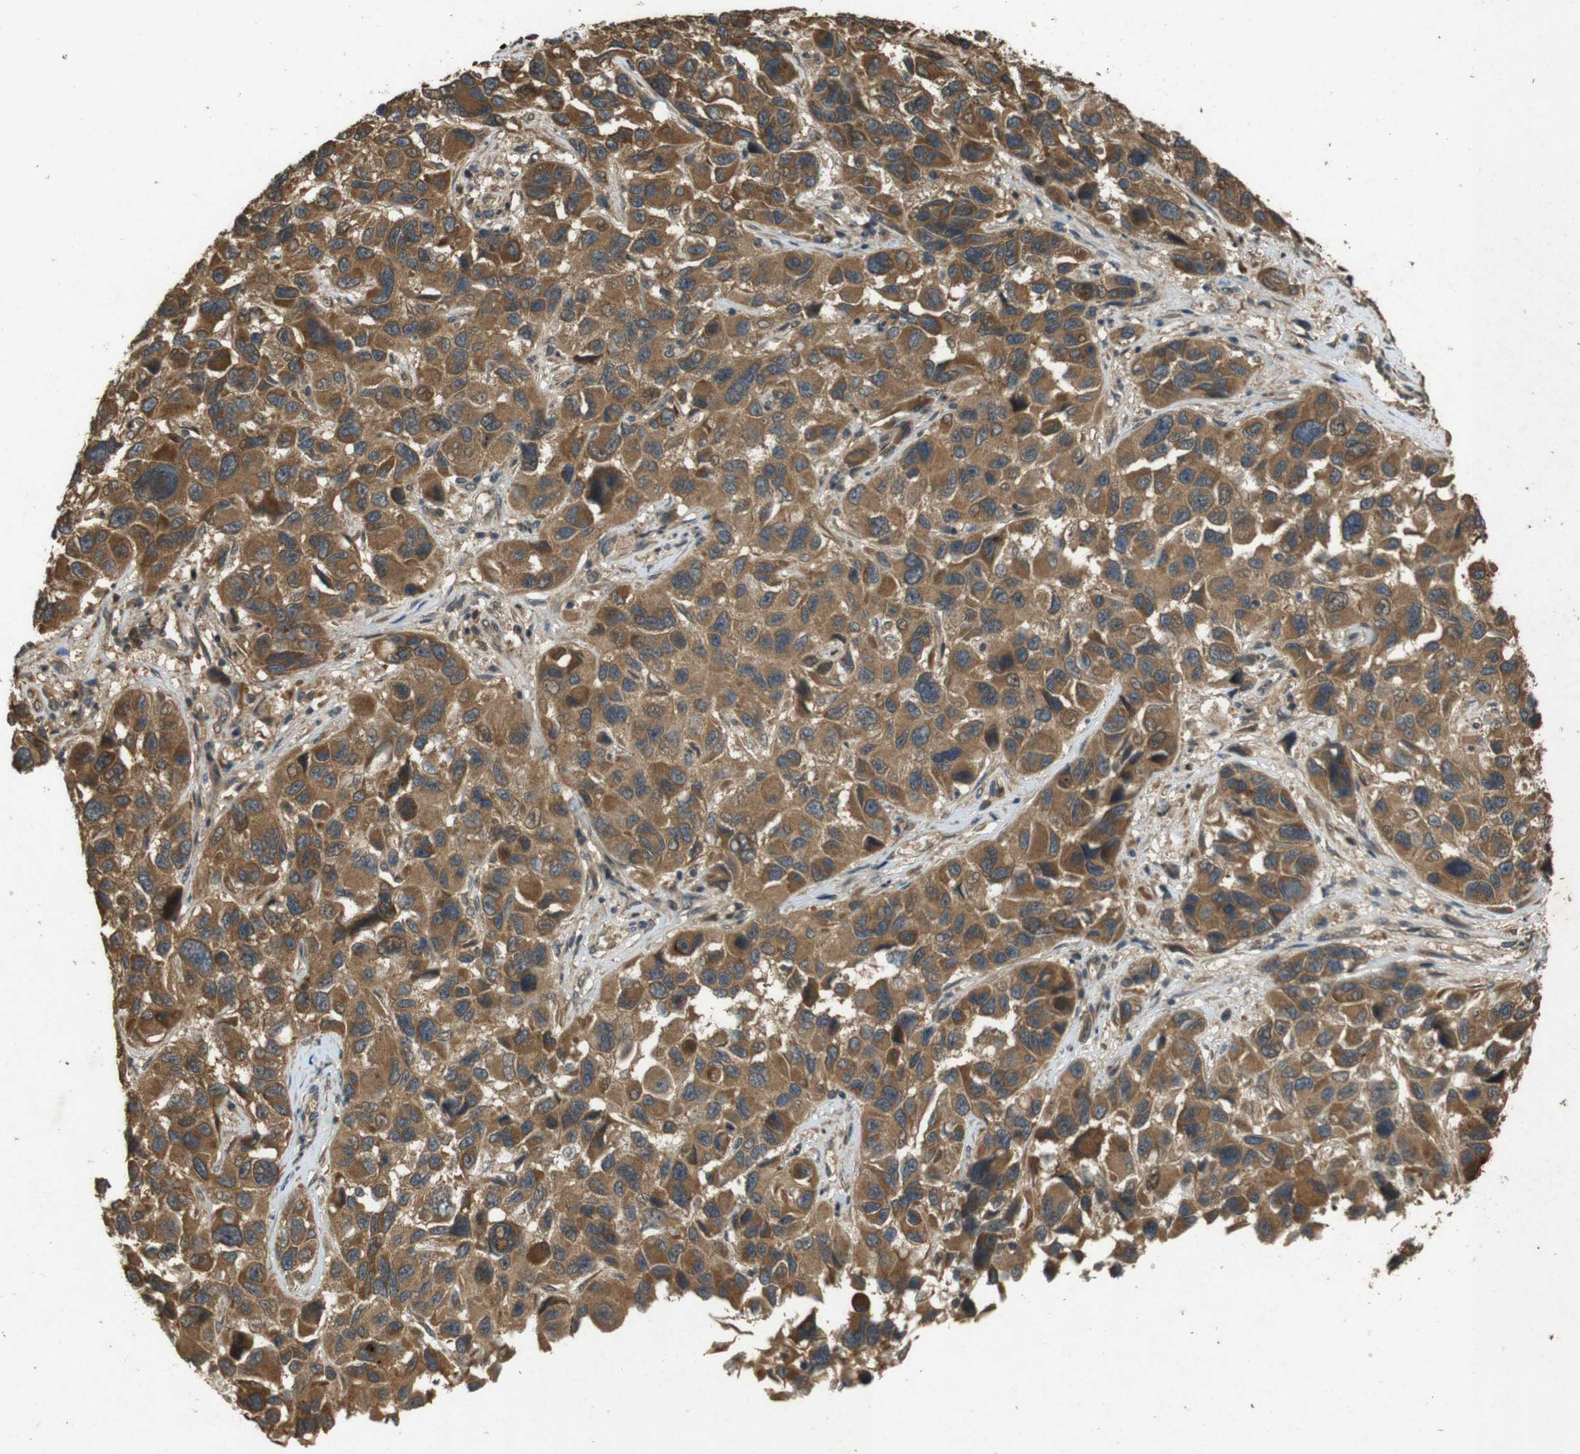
{"staining": {"intensity": "moderate", "quantity": ">75%", "location": "cytoplasmic/membranous"}, "tissue": "melanoma", "cell_type": "Tumor cells", "image_type": "cancer", "snomed": [{"axis": "morphology", "description": "Malignant melanoma, NOS"}, {"axis": "topography", "description": "Skin"}], "caption": "The image displays immunohistochemical staining of melanoma. There is moderate cytoplasmic/membranous expression is appreciated in about >75% of tumor cells. Using DAB (3,3'-diaminobenzidine) (brown) and hematoxylin (blue) stains, captured at high magnification using brightfield microscopy.", "gene": "TAP1", "patient": {"sex": "male", "age": 53}}